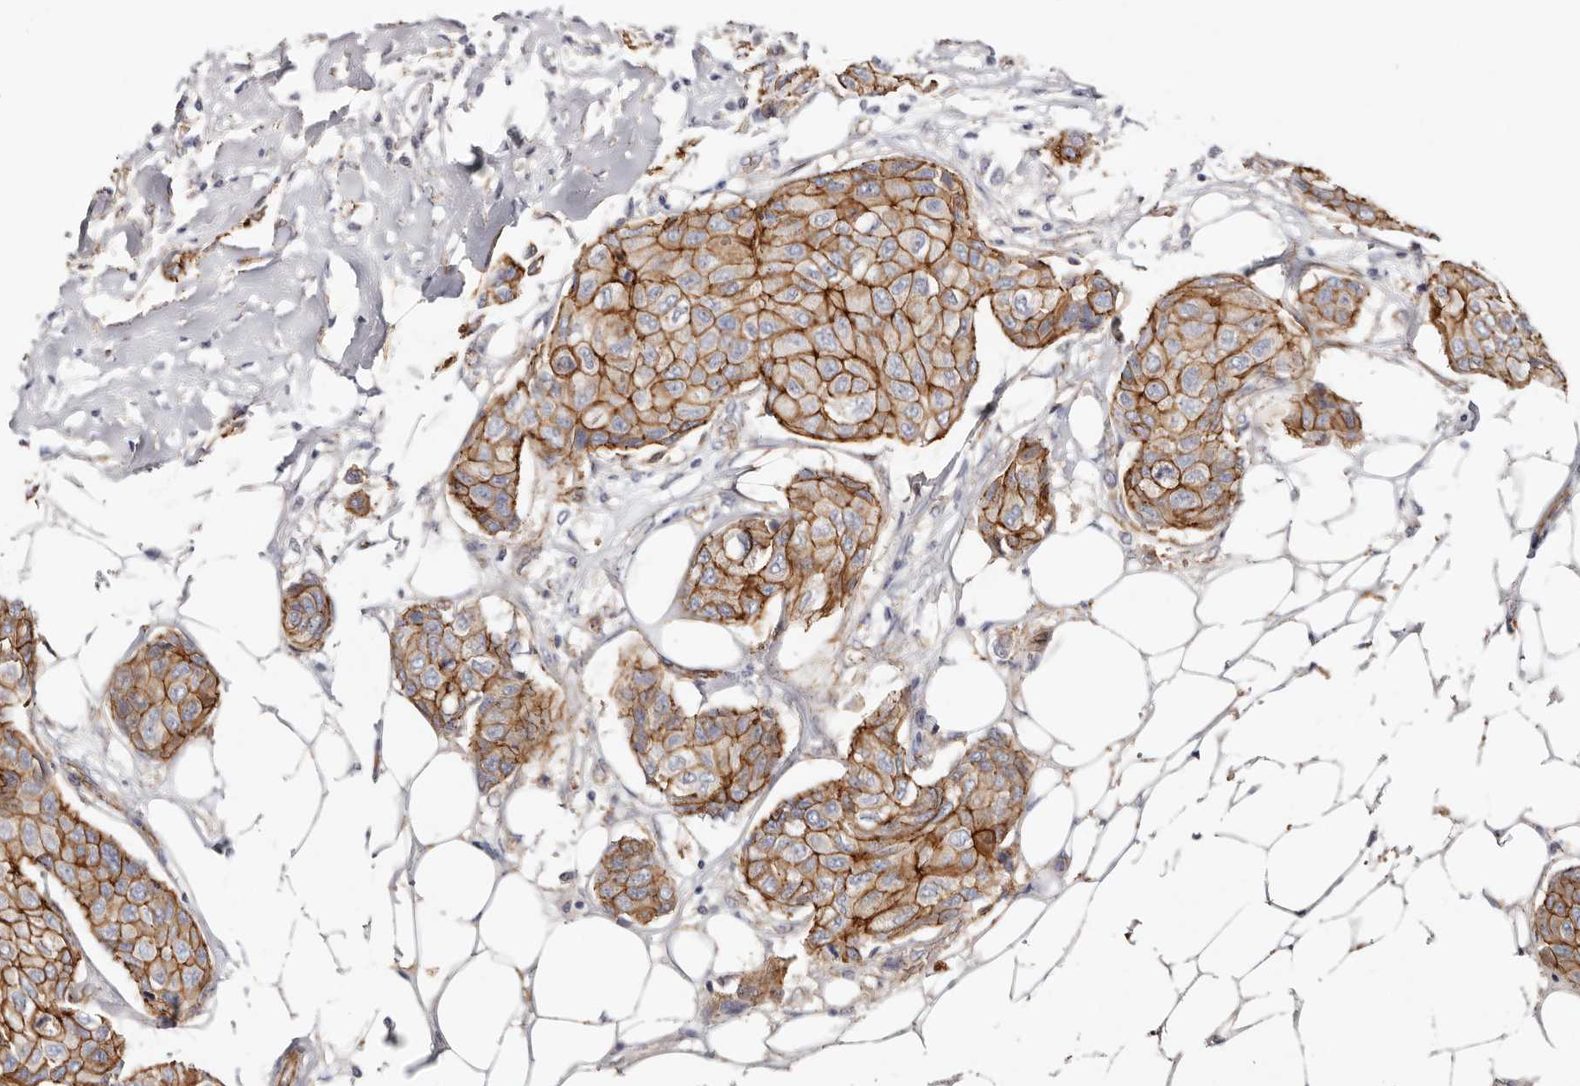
{"staining": {"intensity": "strong", "quantity": ">75%", "location": "cytoplasmic/membranous"}, "tissue": "breast cancer", "cell_type": "Tumor cells", "image_type": "cancer", "snomed": [{"axis": "morphology", "description": "Duct carcinoma"}, {"axis": "topography", "description": "Breast"}], "caption": "Breast cancer (intraductal carcinoma) stained for a protein (brown) exhibits strong cytoplasmic/membranous positive staining in about >75% of tumor cells.", "gene": "CTNNB1", "patient": {"sex": "female", "age": 80}}